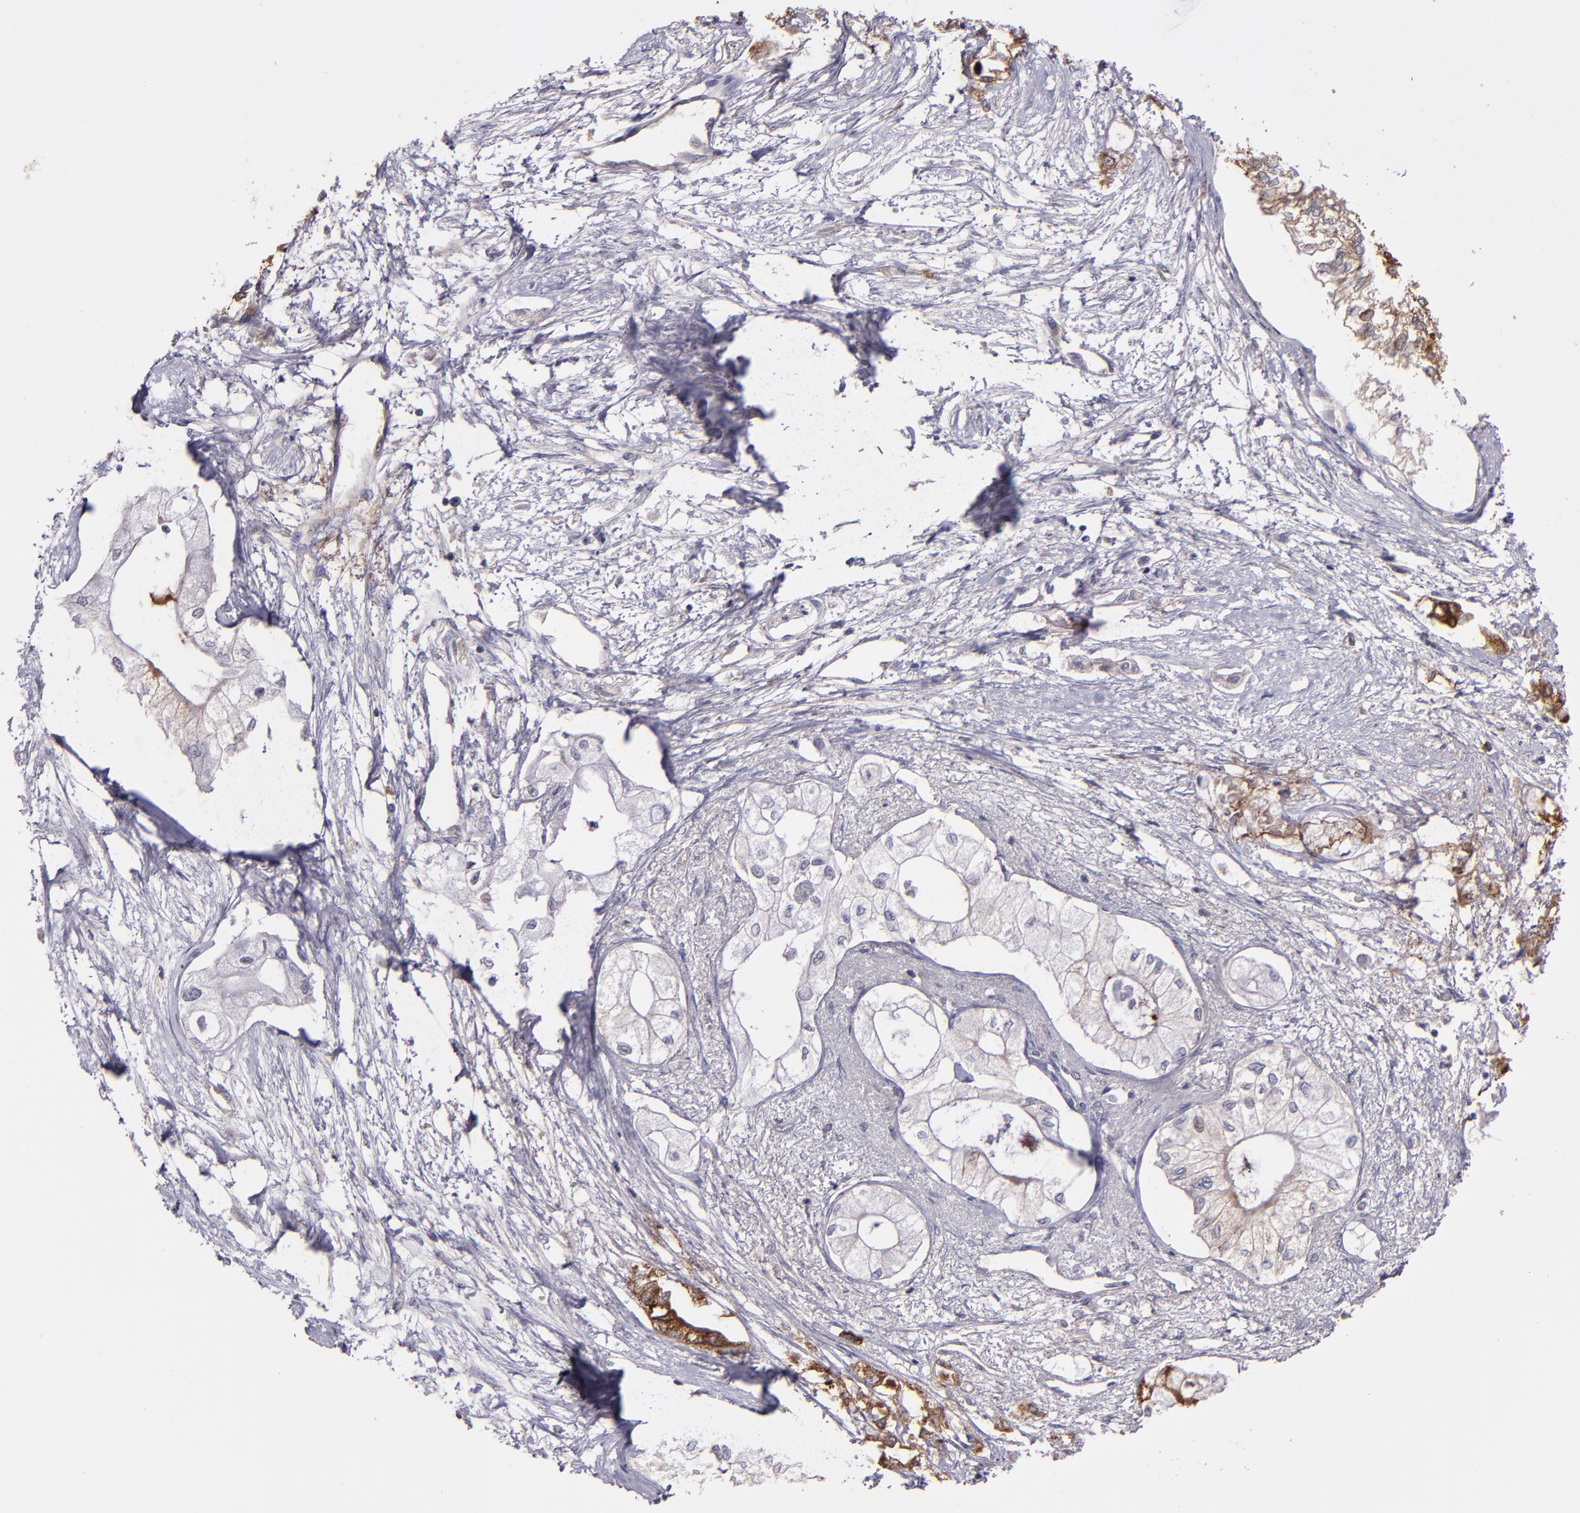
{"staining": {"intensity": "moderate", "quantity": "<25%", "location": "cytoplasmic/membranous"}, "tissue": "pancreatic cancer", "cell_type": "Tumor cells", "image_type": "cancer", "snomed": [{"axis": "morphology", "description": "Adenocarcinoma, NOS"}, {"axis": "topography", "description": "Pancreas"}], "caption": "Protein analysis of pancreatic cancer (adenocarcinoma) tissue exhibits moderate cytoplasmic/membranous expression in about <25% of tumor cells.", "gene": "FTSJ1", "patient": {"sex": "male", "age": 79}}